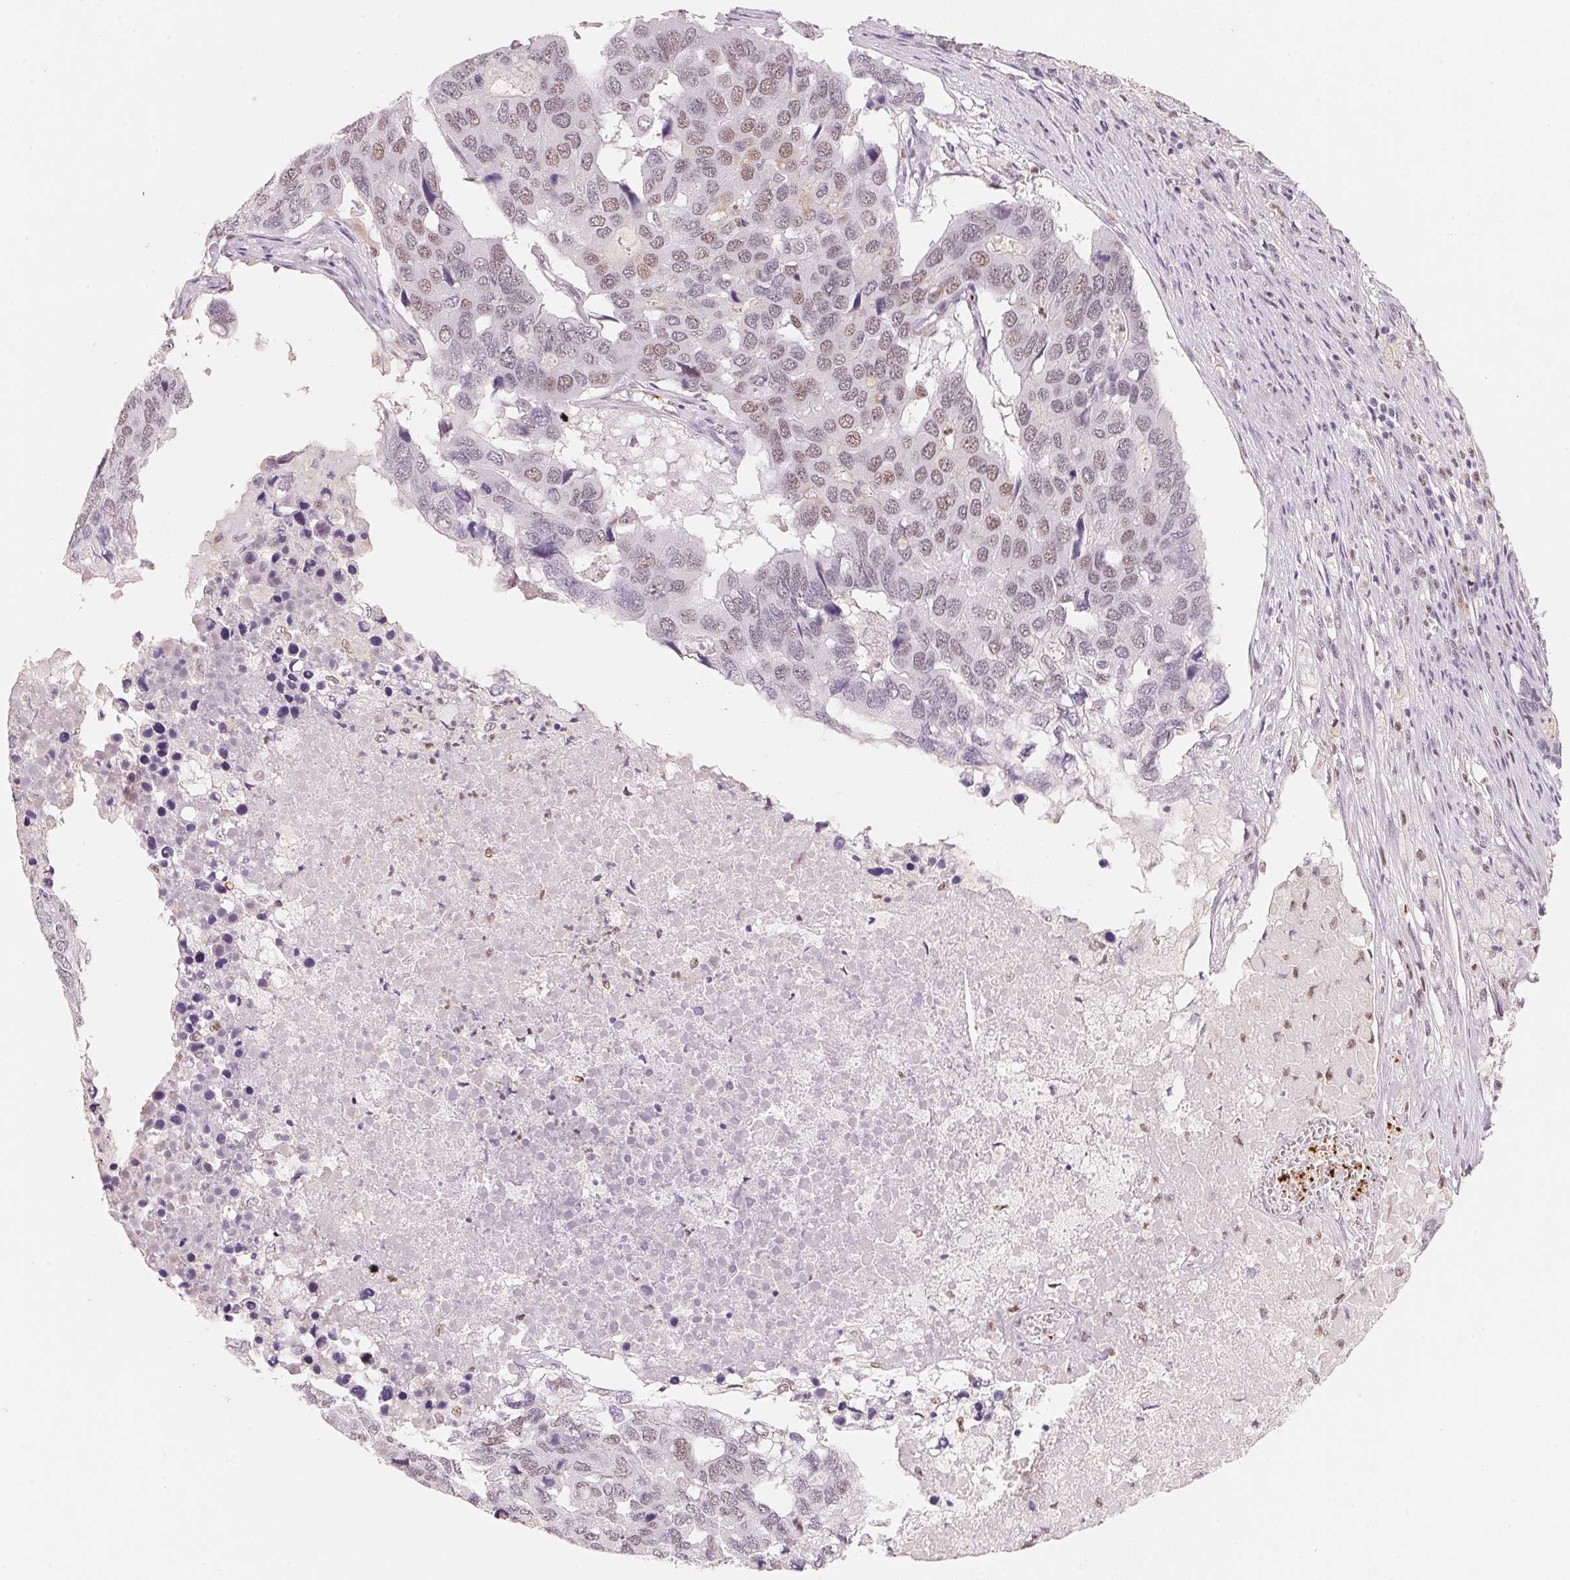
{"staining": {"intensity": "weak", "quantity": "25%-75%", "location": "nuclear"}, "tissue": "pancreatic cancer", "cell_type": "Tumor cells", "image_type": "cancer", "snomed": [{"axis": "morphology", "description": "Adenocarcinoma, NOS"}, {"axis": "topography", "description": "Pancreas"}], "caption": "The micrograph demonstrates a brown stain indicating the presence of a protein in the nuclear of tumor cells in adenocarcinoma (pancreatic).", "gene": "ARHGAP22", "patient": {"sex": "male", "age": 50}}